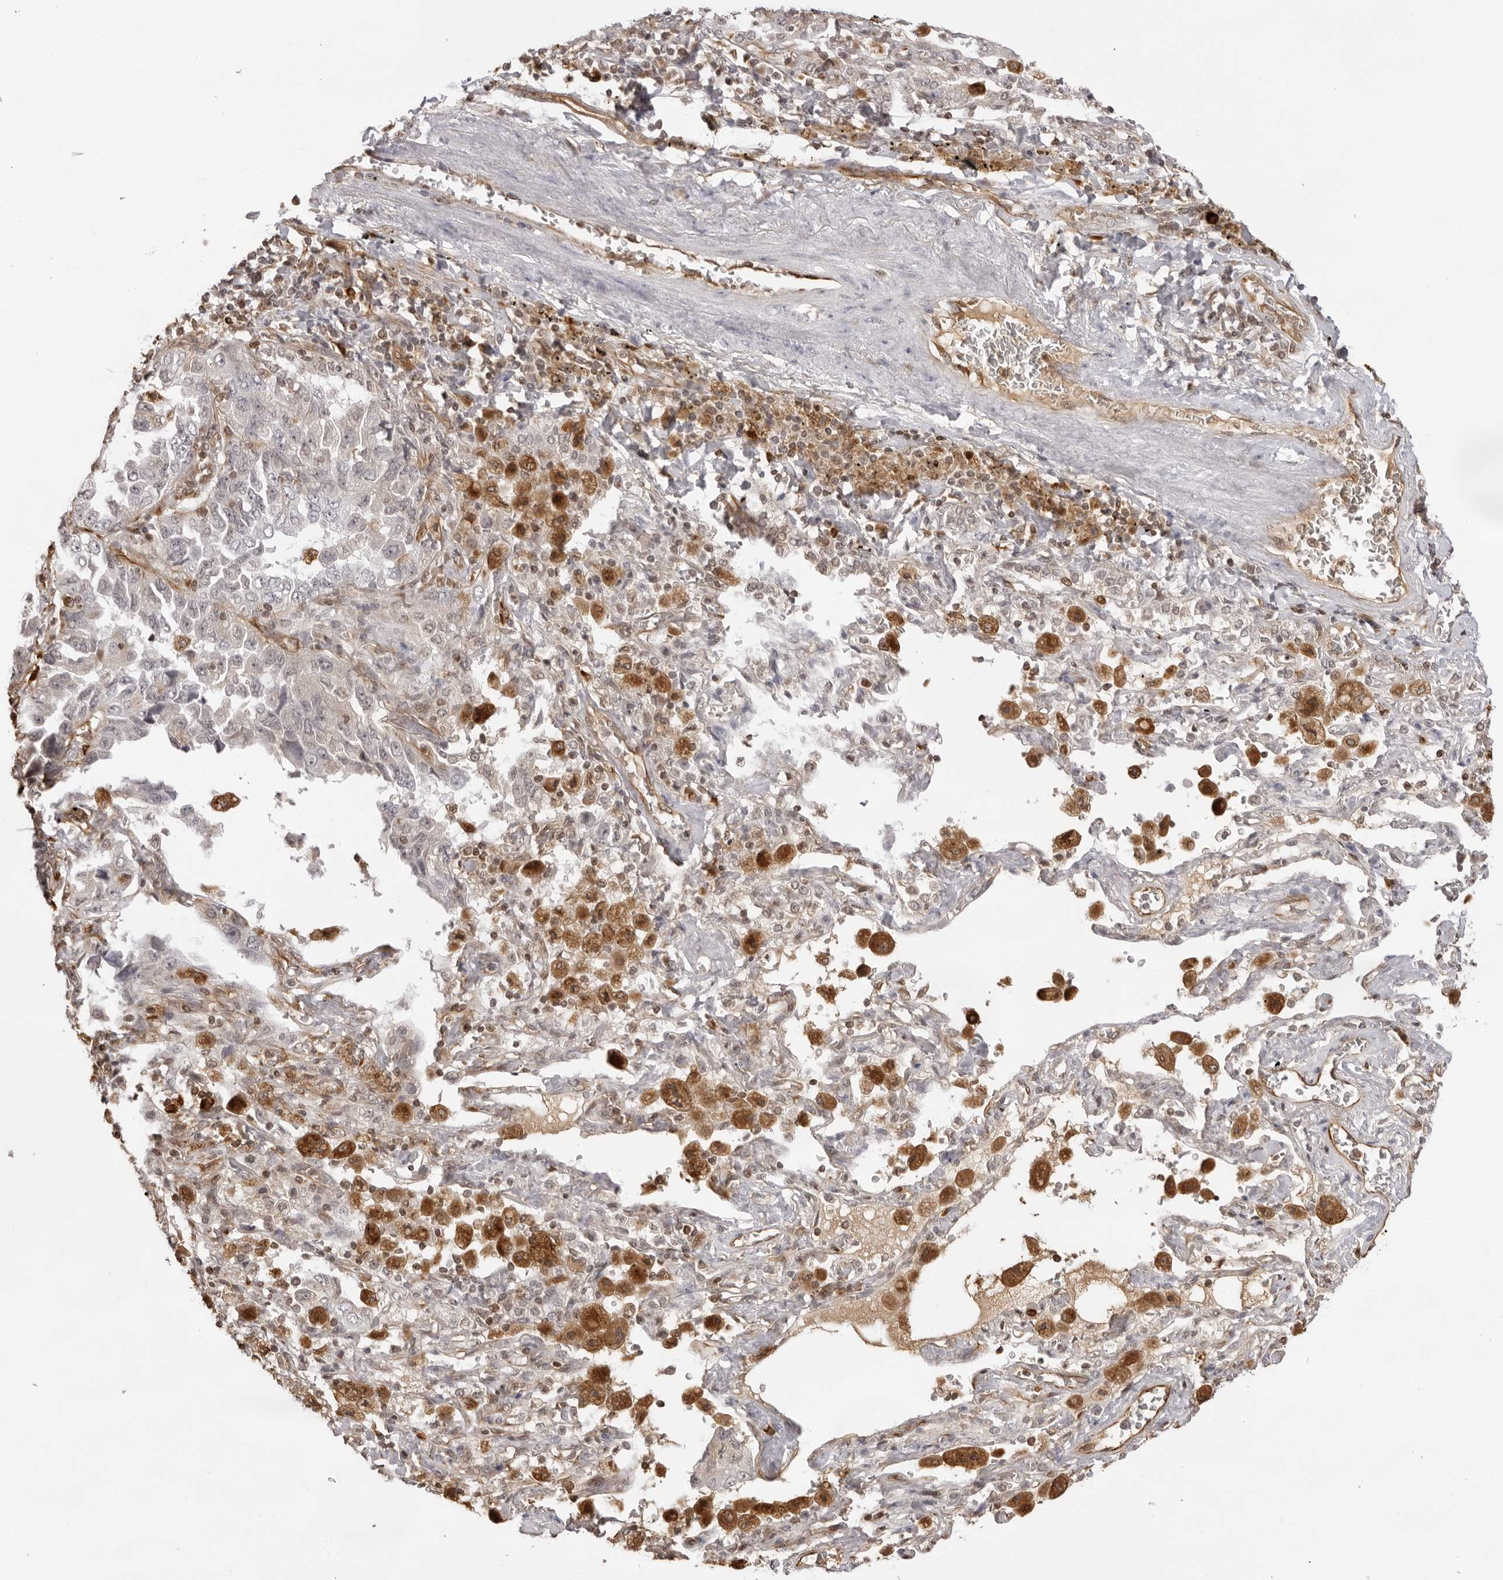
{"staining": {"intensity": "negative", "quantity": "none", "location": "none"}, "tissue": "lung cancer", "cell_type": "Tumor cells", "image_type": "cancer", "snomed": [{"axis": "morphology", "description": "Adenocarcinoma, NOS"}, {"axis": "topography", "description": "Lung"}], "caption": "The histopathology image reveals no significant staining in tumor cells of lung cancer. (Immunohistochemistry (ihc), brightfield microscopy, high magnification).", "gene": "DYNLT5", "patient": {"sex": "female", "age": 51}}